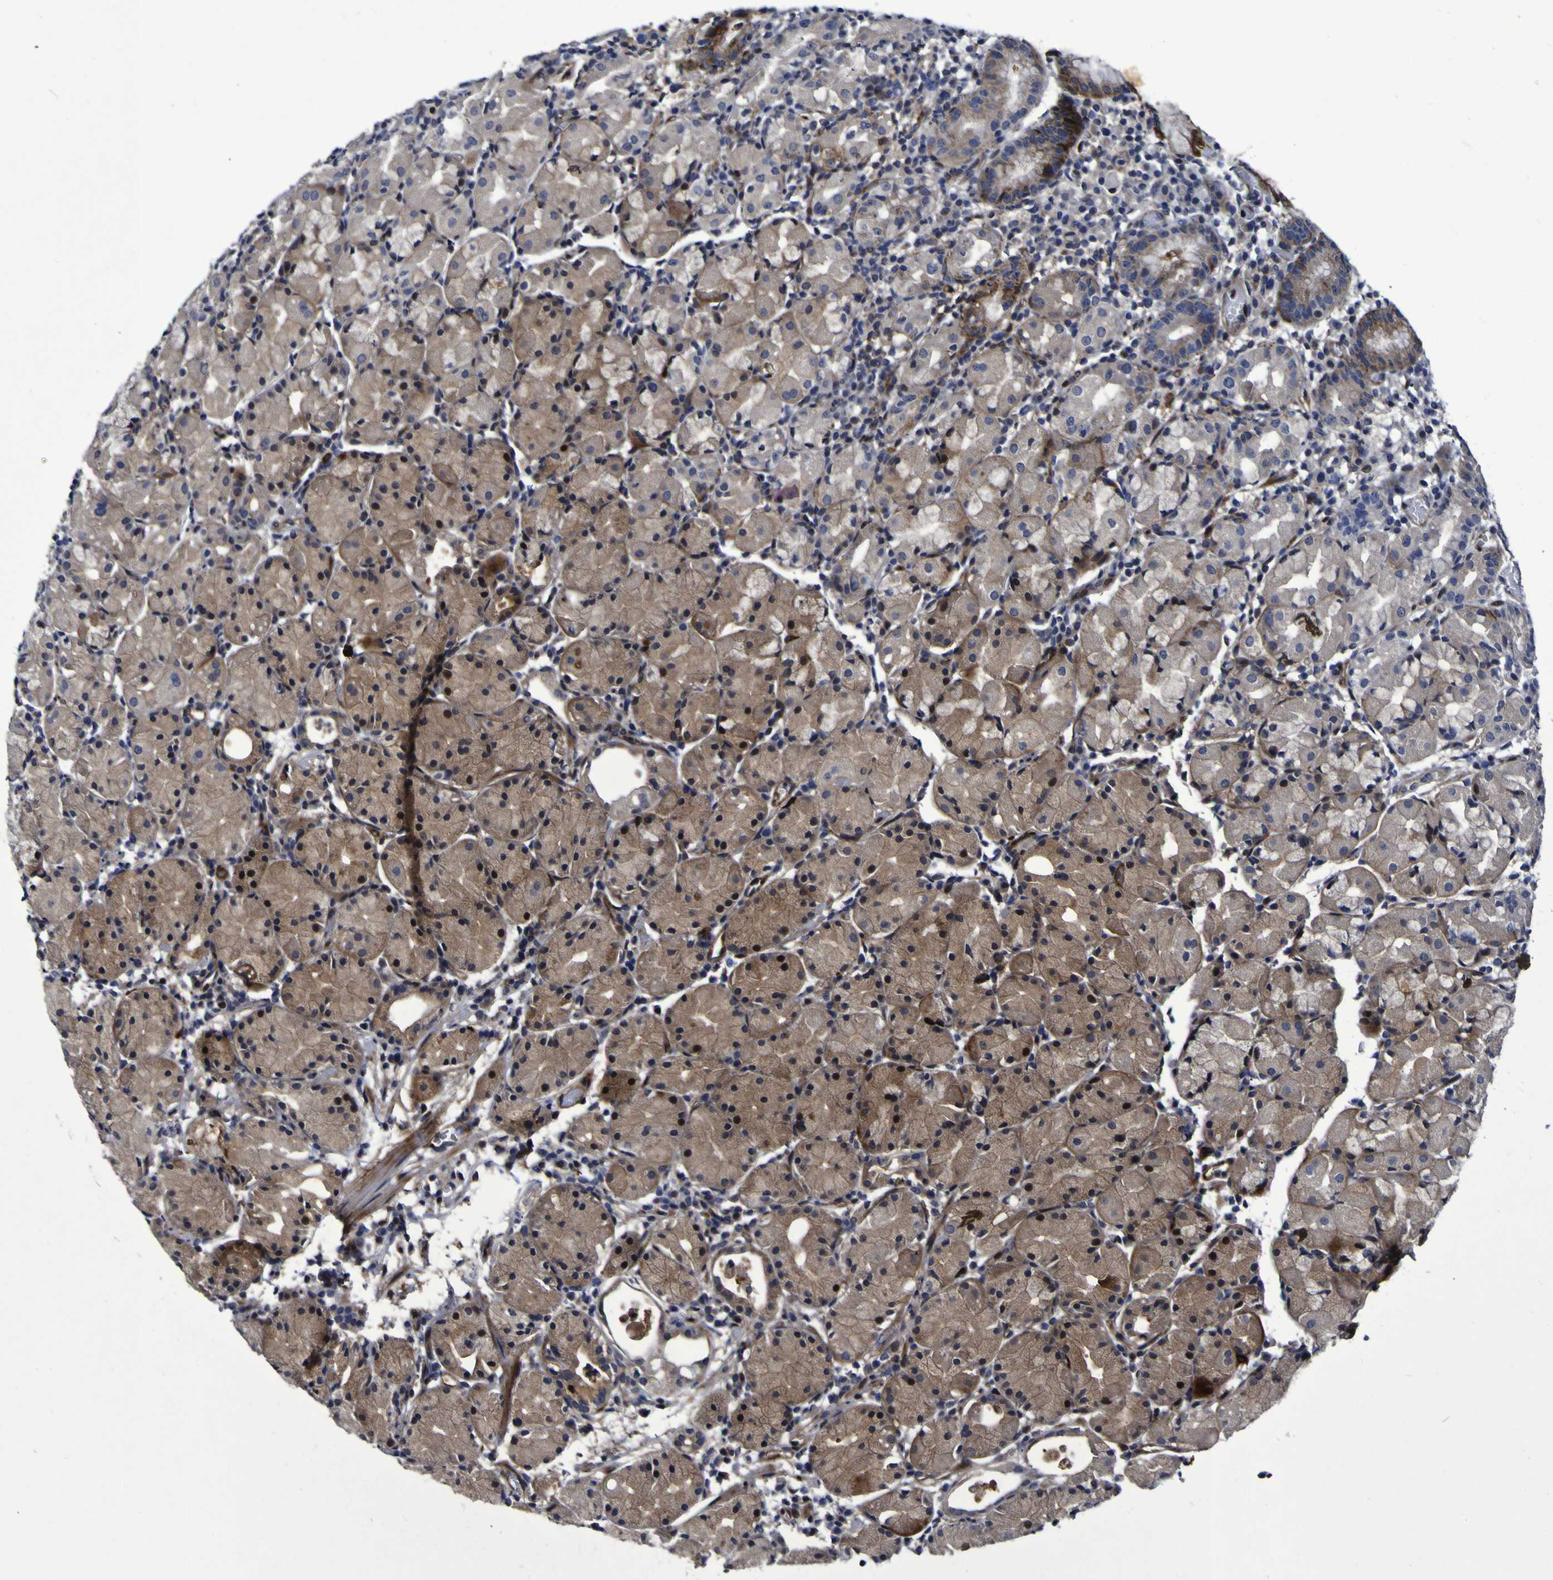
{"staining": {"intensity": "strong", "quantity": "25%-75%", "location": "cytoplasmic/membranous,nuclear"}, "tissue": "stomach", "cell_type": "Glandular cells", "image_type": "normal", "snomed": [{"axis": "morphology", "description": "Normal tissue, NOS"}, {"axis": "topography", "description": "Stomach"}, {"axis": "topography", "description": "Stomach, lower"}], "caption": "A histopathology image showing strong cytoplasmic/membranous,nuclear positivity in approximately 25%-75% of glandular cells in unremarkable stomach, as visualized by brown immunohistochemical staining.", "gene": "MGLL", "patient": {"sex": "female", "age": 75}}